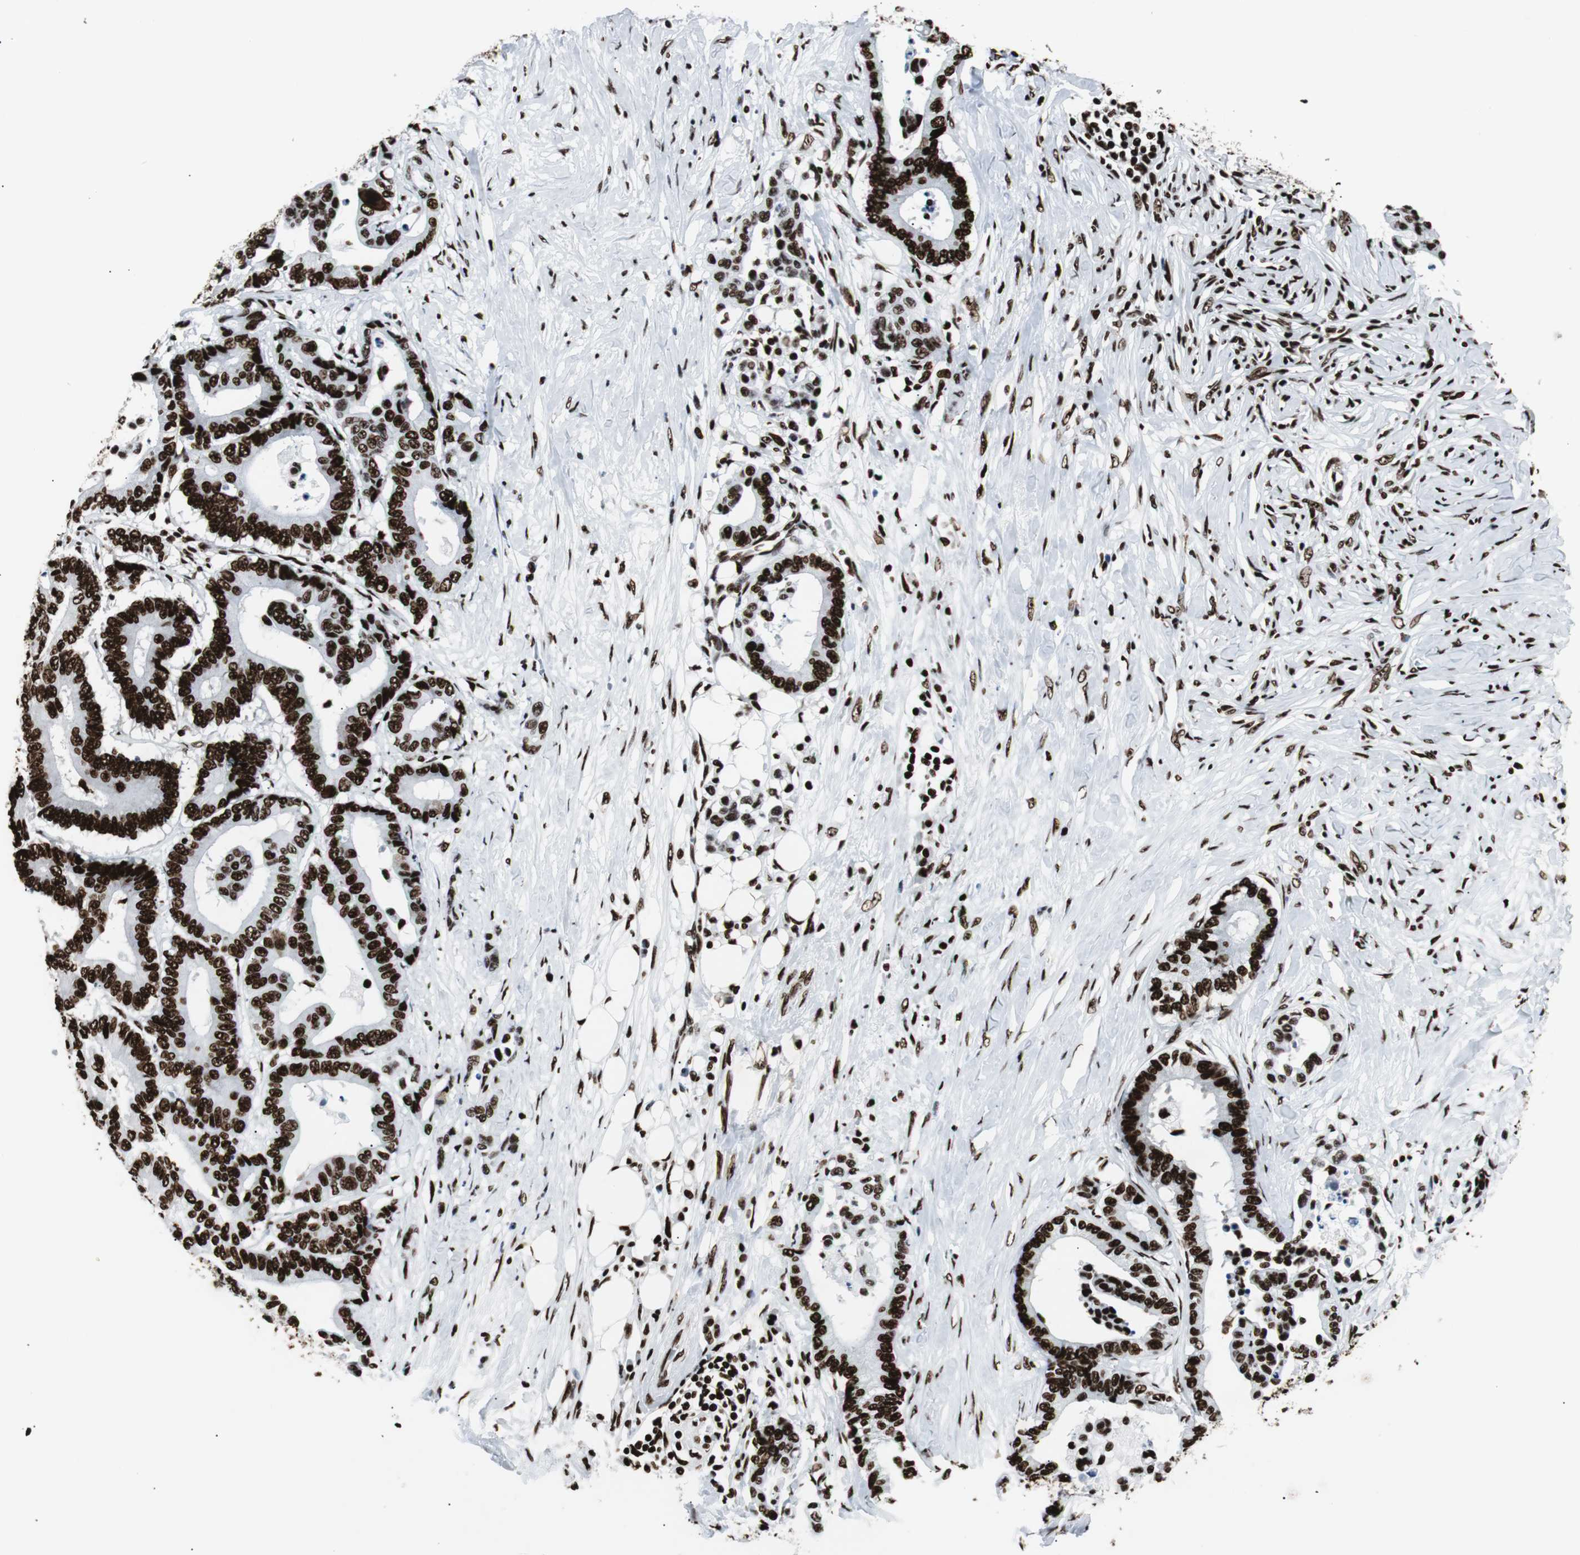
{"staining": {"intensity": "strong", "quantity": ">75%", "location": "nuclear"}, "tissue": "colorectal cancer", "cell_type": "Tumor cells", "image_type": "cancer", "snomed": [{"axis": "morphology", "description": "Normal tissue, NOS"}, {"axis": "morphology", "description": "Adenocarcinoma, NOS"}, {"axis": "topography", "description": "Colon"}], "caption": "Colorectal cancer stained with a brown dye shows strong nuclear positive staining in about >75% of tumor cells.", "gene": "NCL", "patient": {"sex": "male", "age": 82}}